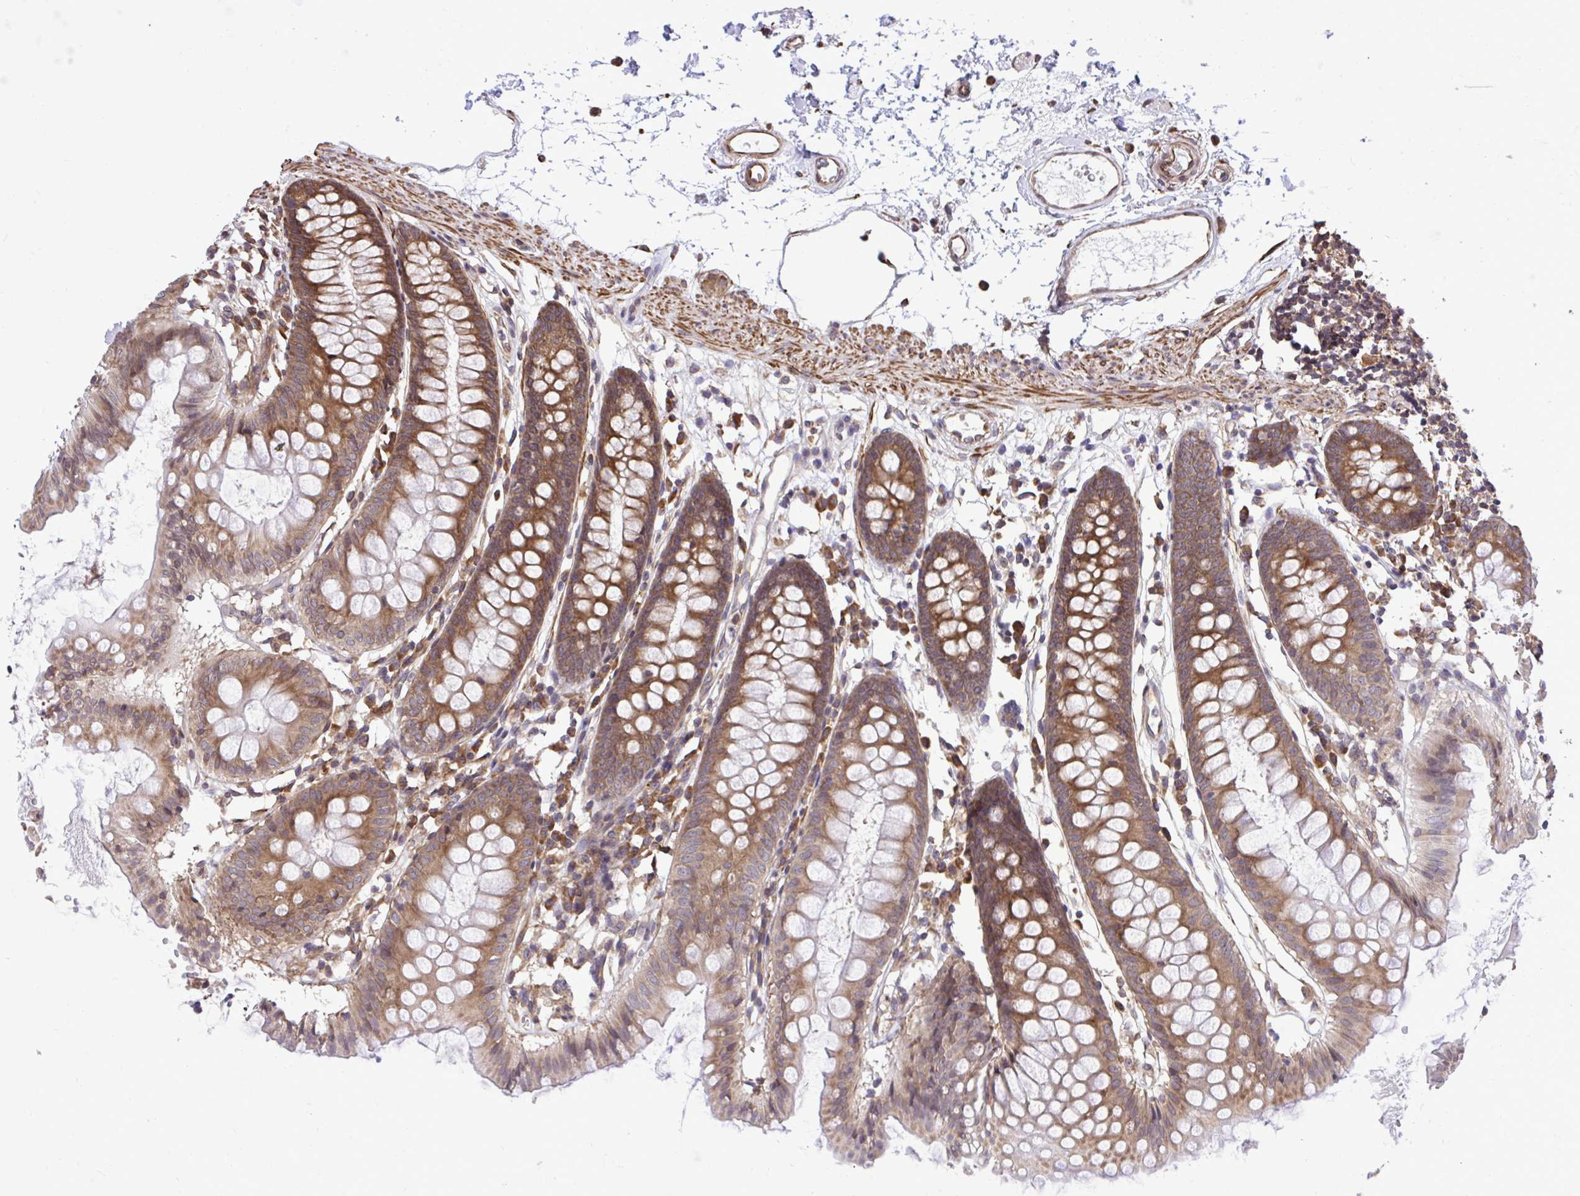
{"staining": {"intensity": "moderate", "quantity": ">75%", "location": "cytoplasmic/membranous"}, "tissue": "colon", "cell_type": "Endothelial cells", "image_type": "normal", "snomed": [{"axis": "morphology", "description": "Normal tissue, NOS"}, {"axis": "topography", "description": "Colon"}], "caption": "This is a micrograph of immunohistochemistry (IHC) staining of benign colon, which shows moderate staining in the cytoplasmic/membranous of endothelial cells.", "gene": "RPS15", "patient": {"sex": "female", "age": 84}}